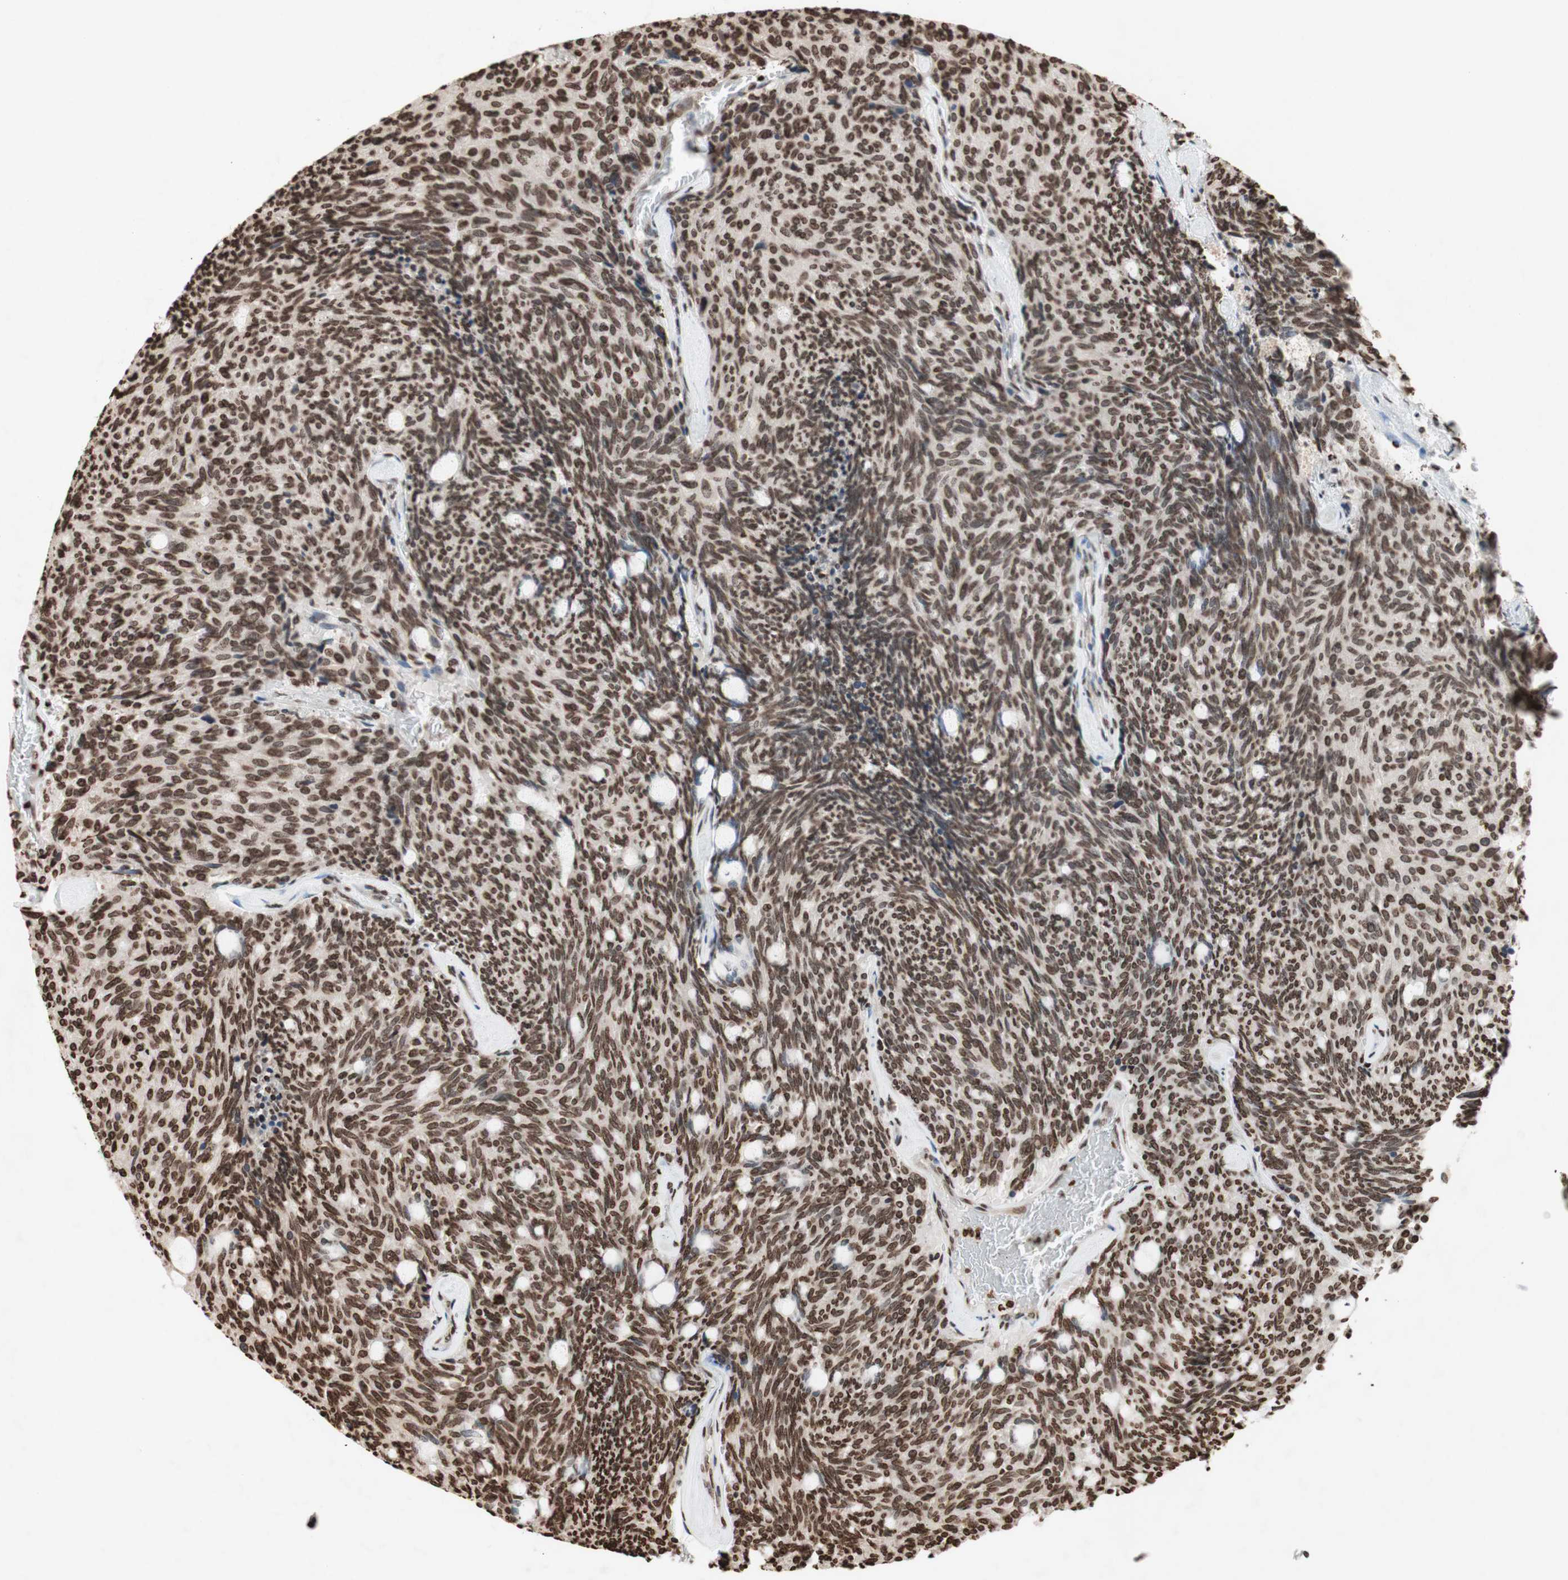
{"staining": {"intensity": "moderate", "quantity": ">75%", "location": "cytoplasmic/membranous,nuclear"}, "tissue": "carcinoid", "cell_type": "Tumor cells", "image_type": "cancer", "snomed": [{"axis": "morphology", "description": "Carcinoid, malignant, NOS"}, {"axis": "topography", "description": "Pancreas"}], "caption": "An immunohistochemistry image of neoplastic tissue is shown. Protein staining in brown labels moderate cytoplasmic/membranous and nuclear positivity in carcinoid within tumor cells. The protein is stained brown, and the nuclei are stained in blue (DAB (3,3'-diaminobenzidine) IHC with brightfield microscopy, high magnification).", "gene": "NCOA3", "patient": {"sex": "female", "age": 54}}